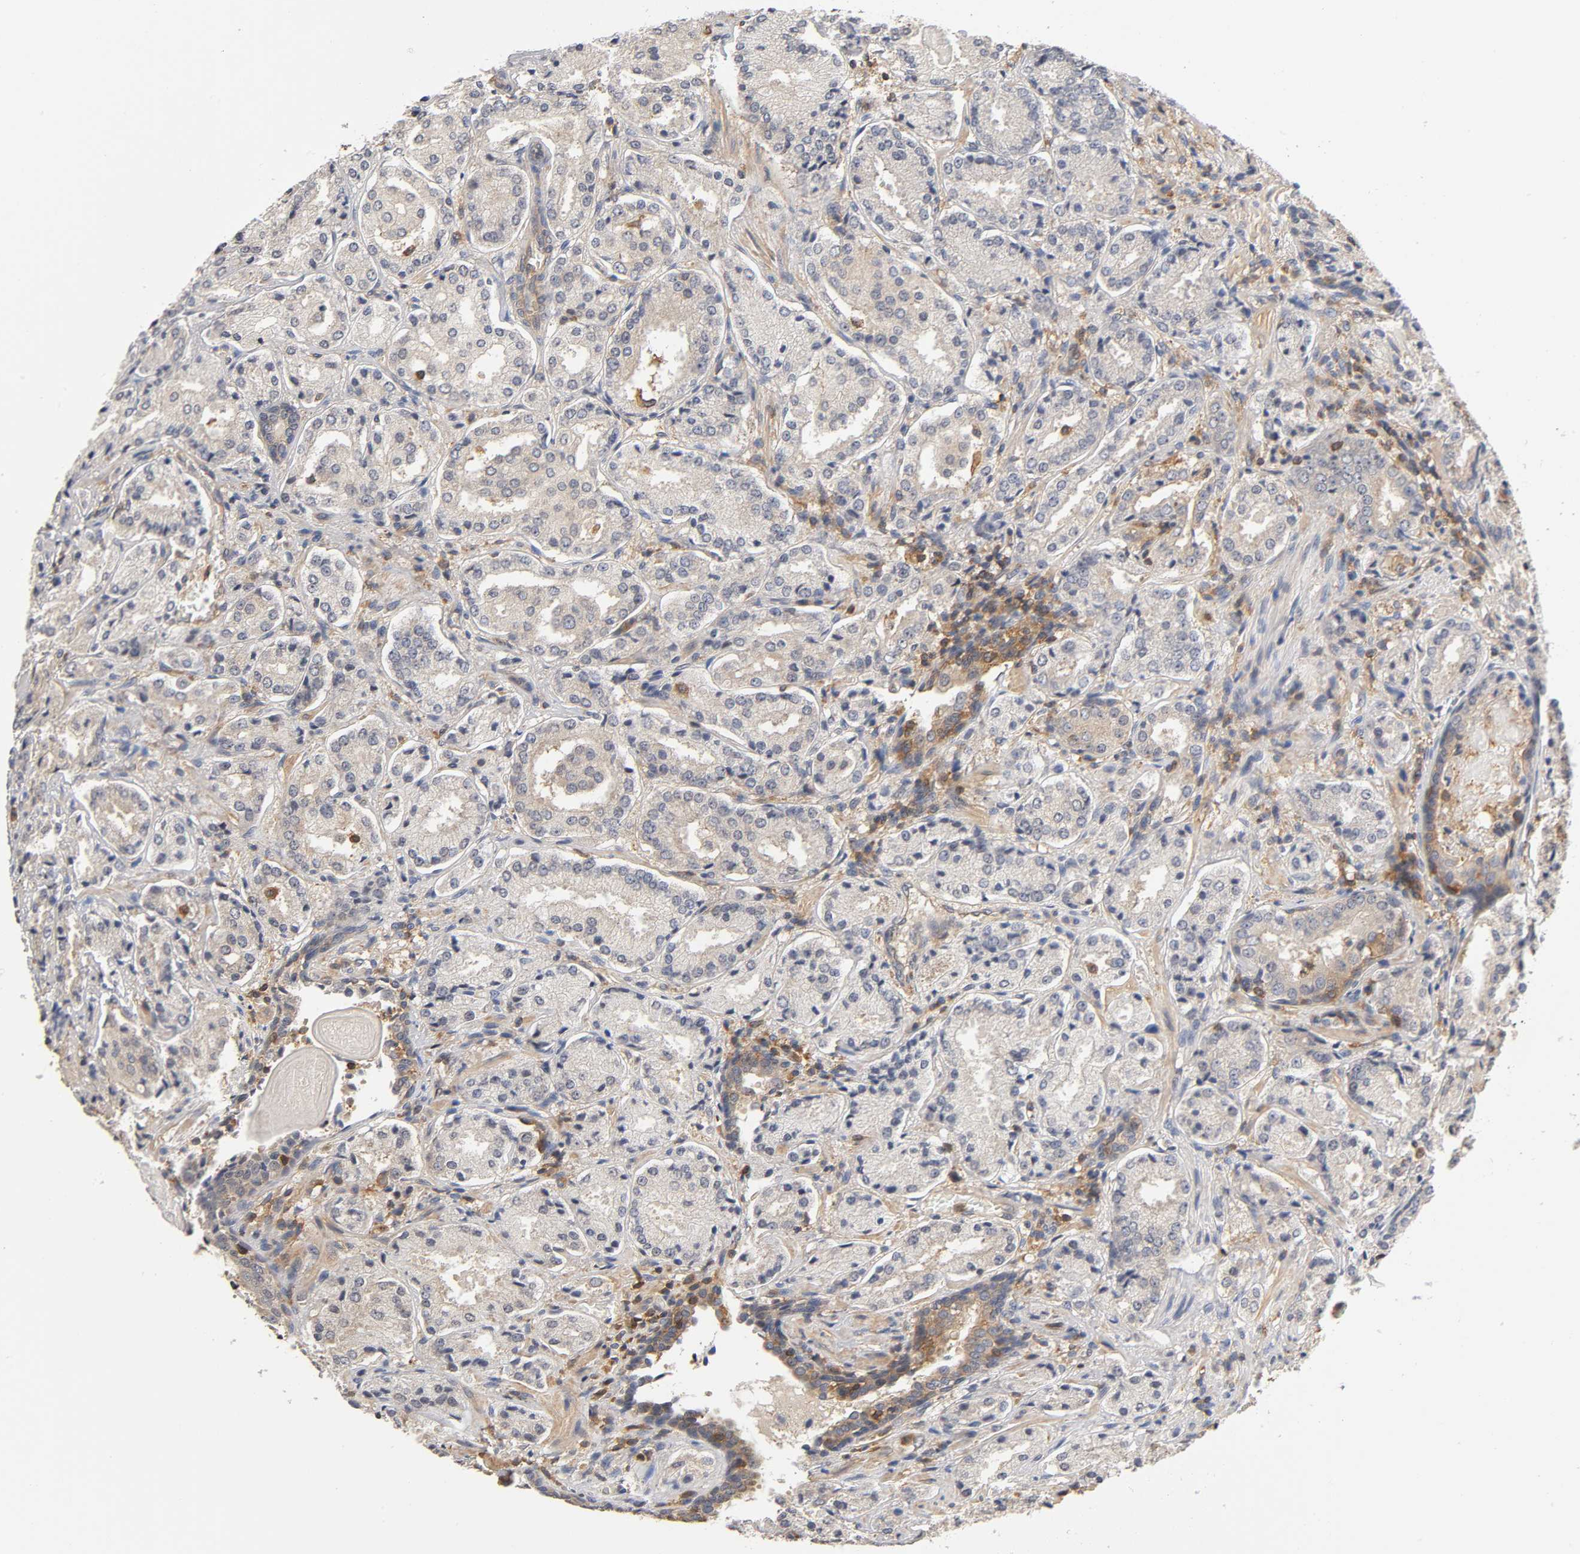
{"staining": {"intensity": "moderate", "quantity": ">75%", "location": "cytoplasmic/membranous"}, "tissue": "prostate cancer", "cell_type": "Tumor cells", "image_type": "cancer", "snomed": [{"axis": "morphology", "description": "Adenocarcinoma, High grade"}, {"axis": "topography", "description": "Prostate"}], "caption": "Approximately >75% of tumor cells in high-grade adenocarcinoma (prostate) show moderate cytoplasmic/membranous protein positivity as visualized by brown immunohistochemical staining.", "gene": "ACTR2", "patient": {"sex": "male", "age": 58}}